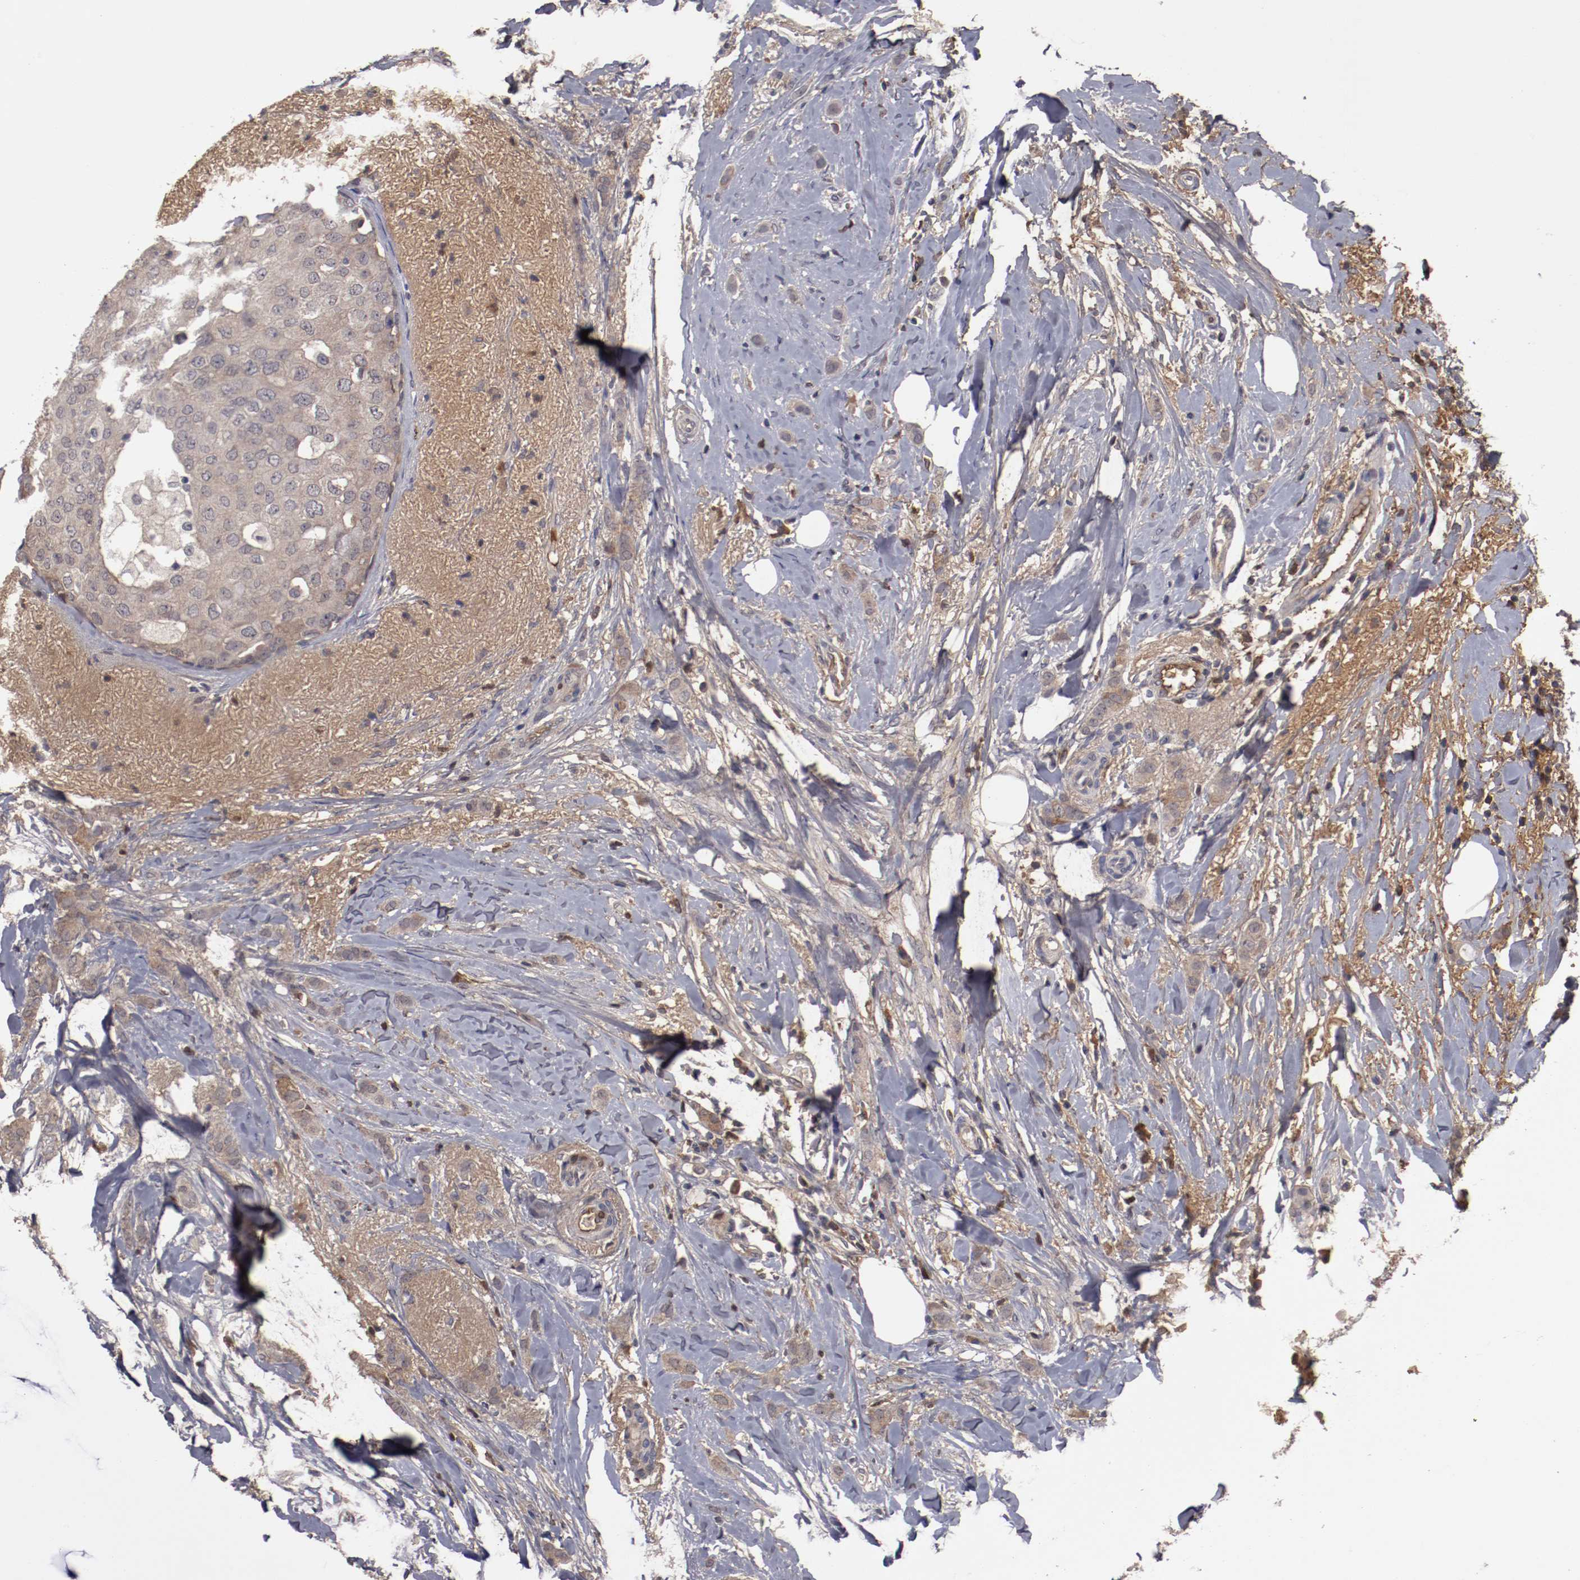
{"staining": {"intensity": "weak", "quantity": "<25%", "location": "cytoplasmic/membranous"}, "tissue": "breast cancer", "cell_type": "Tumor cells", "image_type": "cancer", "snomed": [{"axis": "morphology", "description": "Lobular carcinoma"}, {"axis": "topography", "description": "Breast"}], "caption": "Tumor cells are negative for protein expression in human lobular carcinoma (breast).", "gene": "CP", "patient": {"sex": "female", "age": 55}}